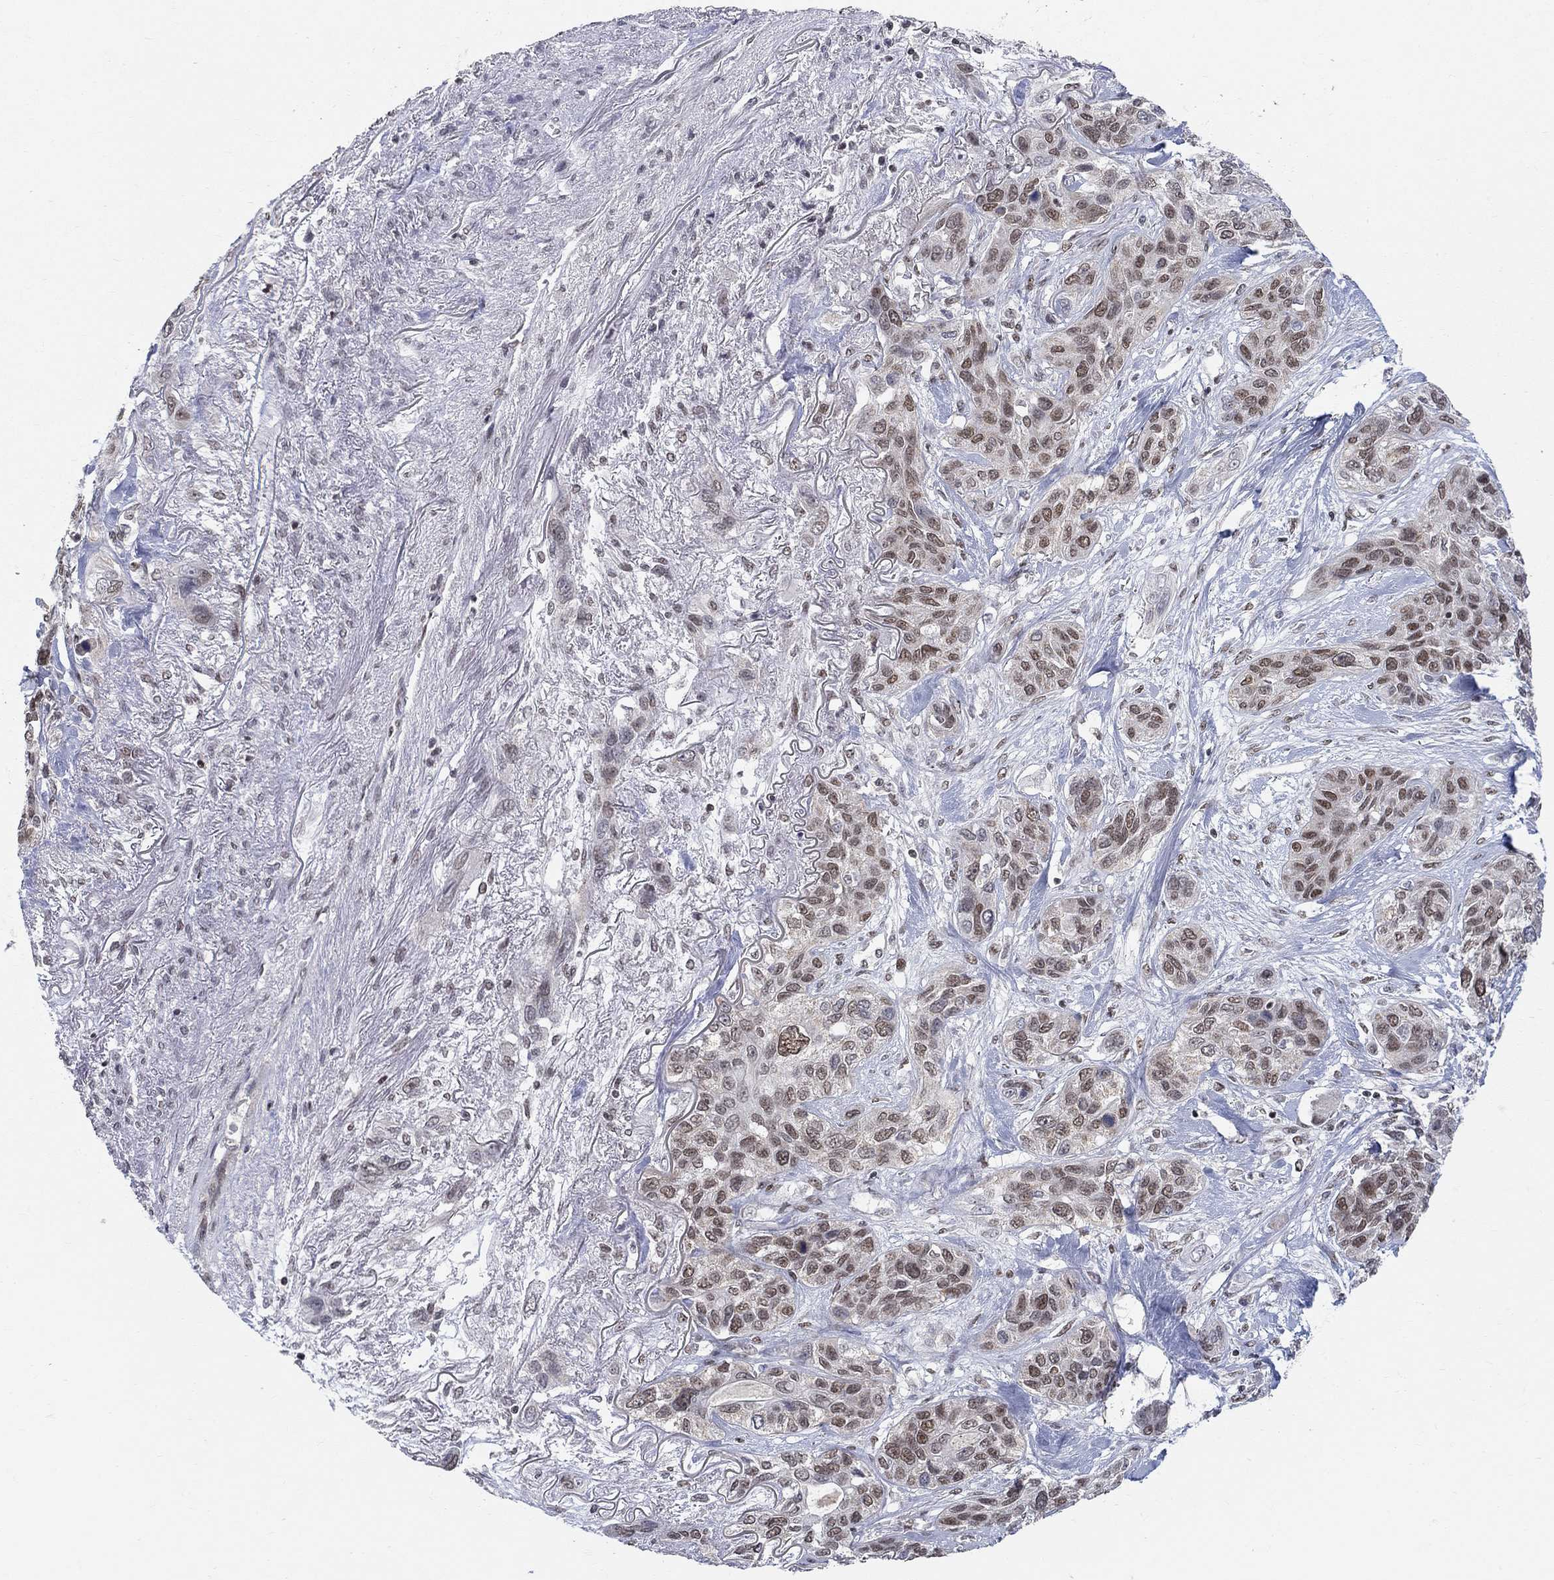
{"staining": {"intensity": "moderate", "quantity": "25%-75%", "location": "cytoplasmic/membranous"}, "tissue": "lung cancer", "cell_type": "Tumor cells", "image_type": "cancer", "snomed": [{"axis": "morphology", "description": "Squamous cell carcinoma, NOS"}, {"axis": "topography", "description": "Lung"}], "caption": "Tumor cells show medium levels of moderate cytoplasmic/membranous expression in approximately 25%-75% of cells in human lung cancer. The staining was performed using DAB to visualize the protein expression in brown, while the nuclei were stained in blue with hematoxylin (Magnification: 20x).", "gene": "KLF12", "patient": {"sex": "female", "age": 70}}